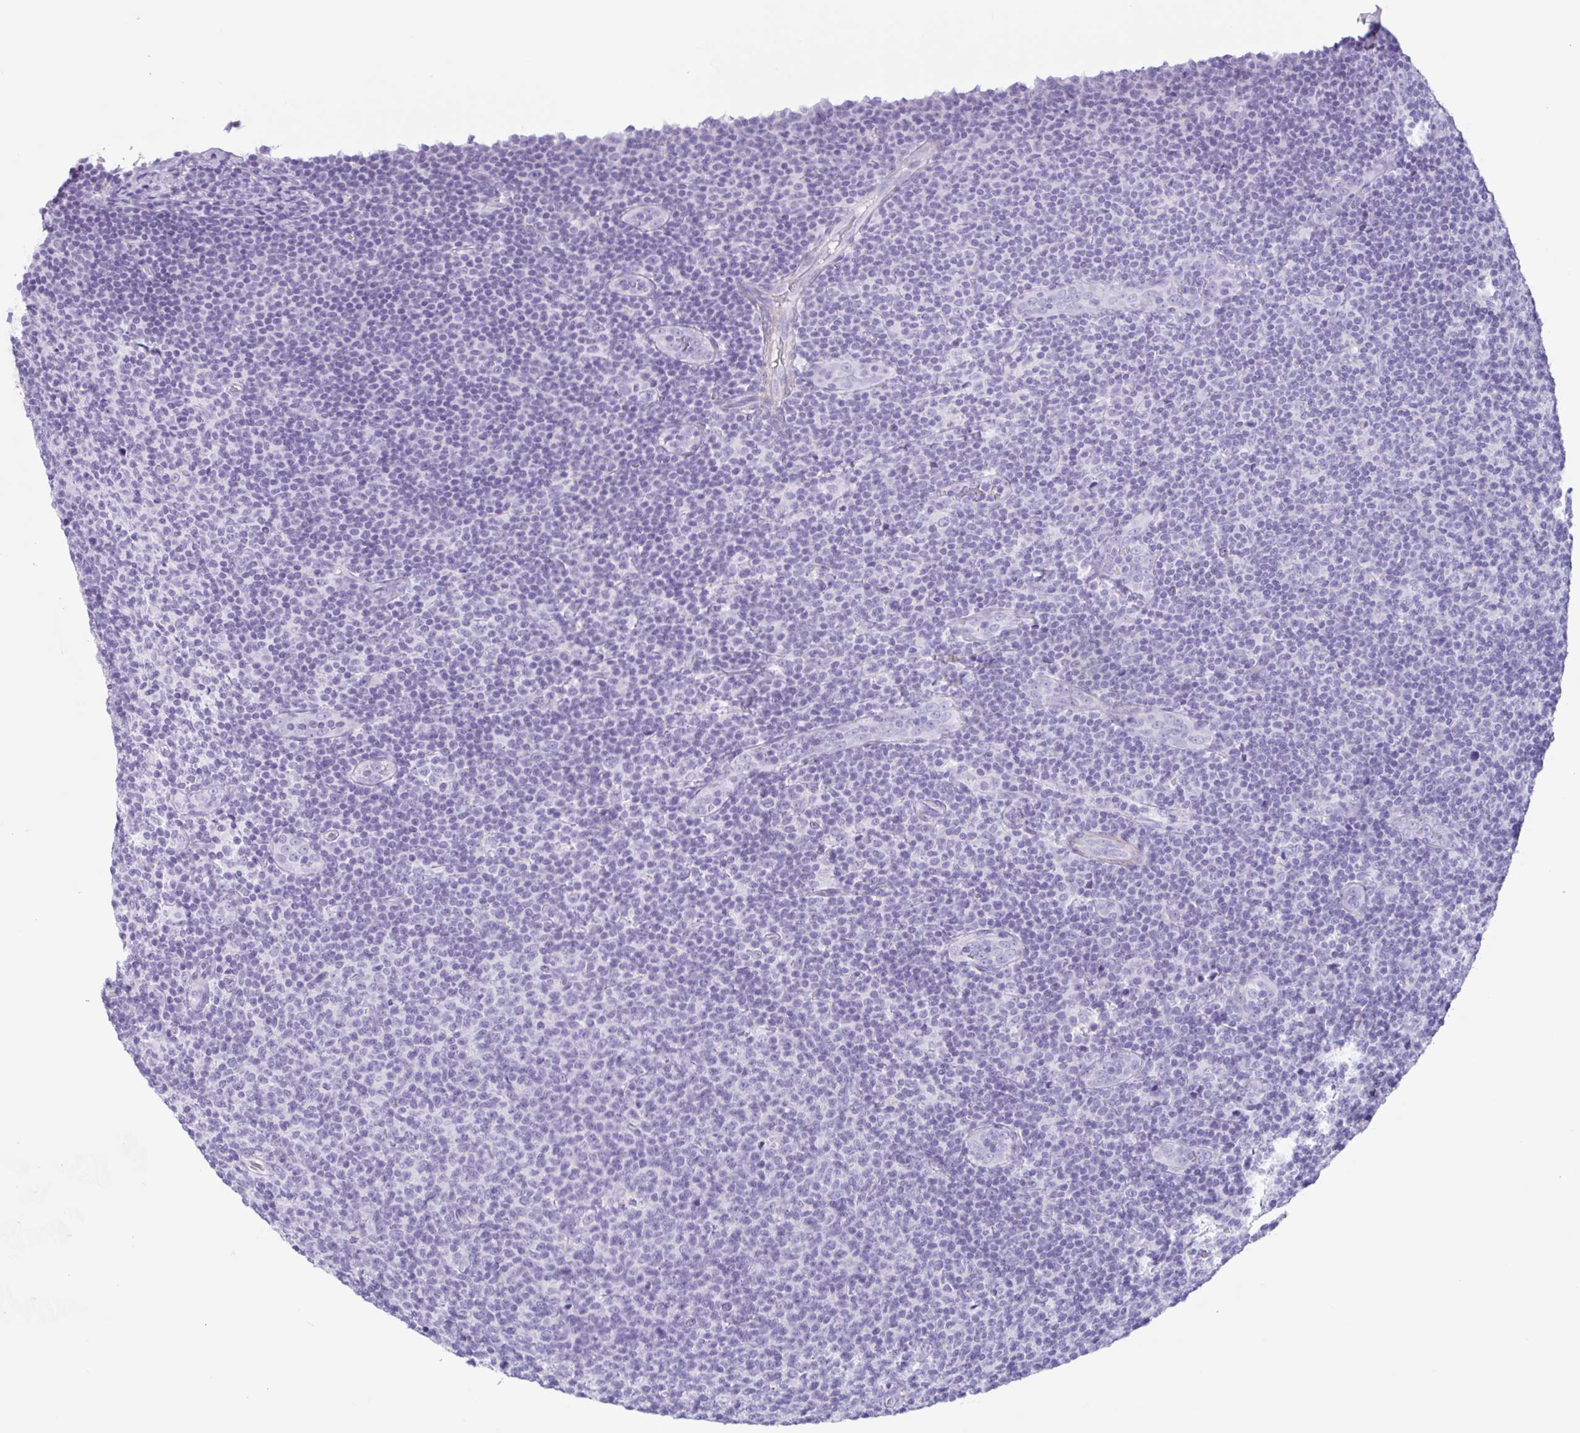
{"staining": {"intensity": "negative", "quantity": "none", "location": "none"}, "tissue": "lymphoma", "cell_type": "Tumor cells", "image_type": "cancer", "snomed": [{"axis": "morphology", "description": "Malignant lymphoma, non-Hodgkin's type, Low grade"}, {"axis": "topography", "description": "Lymph node"}], "caption": "Protein analysis of low-grade malignant lymphoma, non-Hodgkin's type exhibits no significant expression in tumor cells.", "gene": "TAS2R41", "patient": {"sex": "male", "age": 66}}